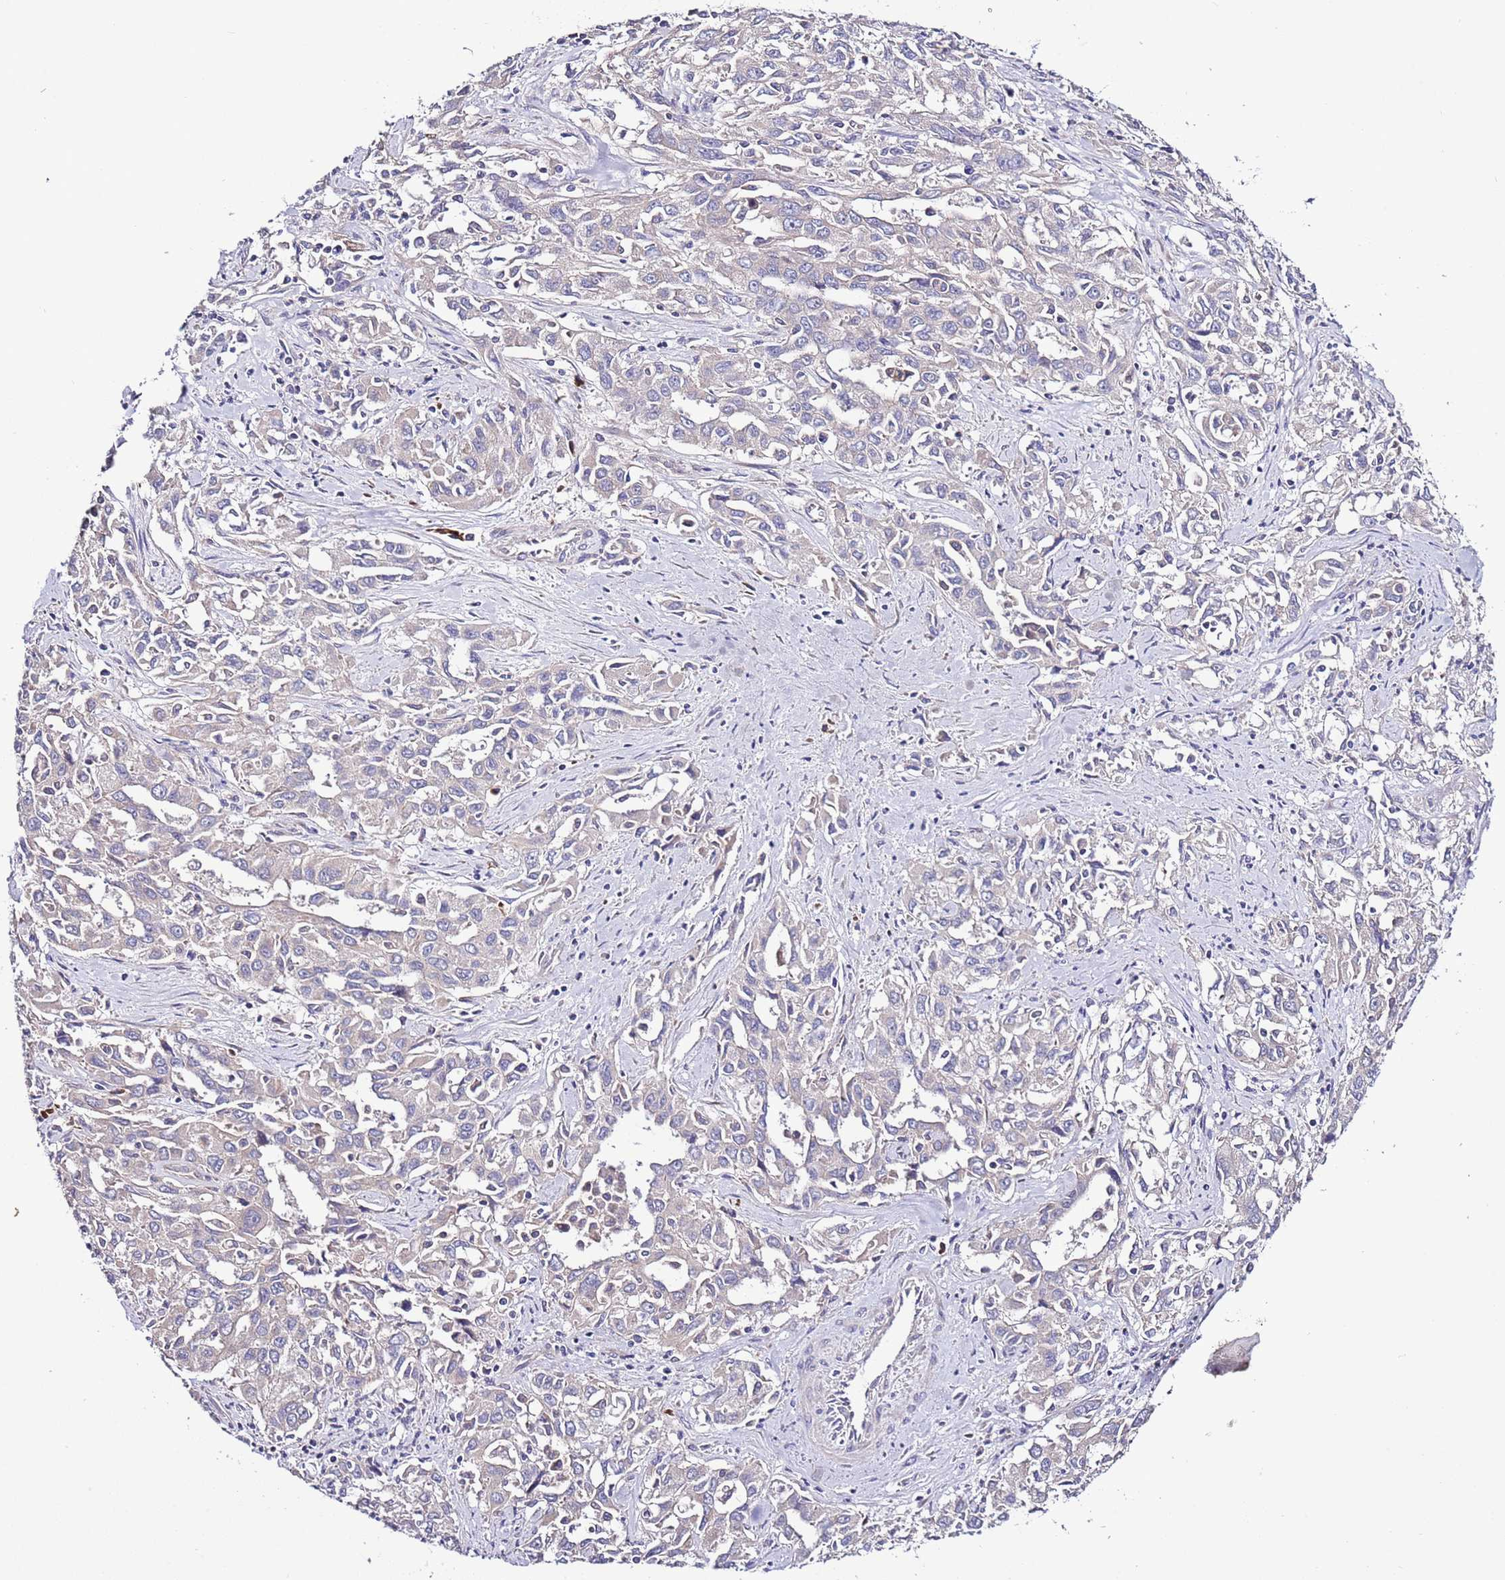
{"staining": {"intensity": "negative", "quantity": "none", "location": "none"}, "tissue": "liver cancer", "cell_type": "Tumor cells", "image_type": "cancer", "snomed": [{"axis": "morphology", "description": "Carcinoma, Hepatocellular, NOS"}, {"axis": "topography", "description": "Liver"}], "caption": "DAB immunohistochemical staining of liver cancer (hepatocellular carcinoma) shows no significant positivity in tumor cells.", "gene": "SPCS1", "patient": {"sex": "male", "age": 63}}